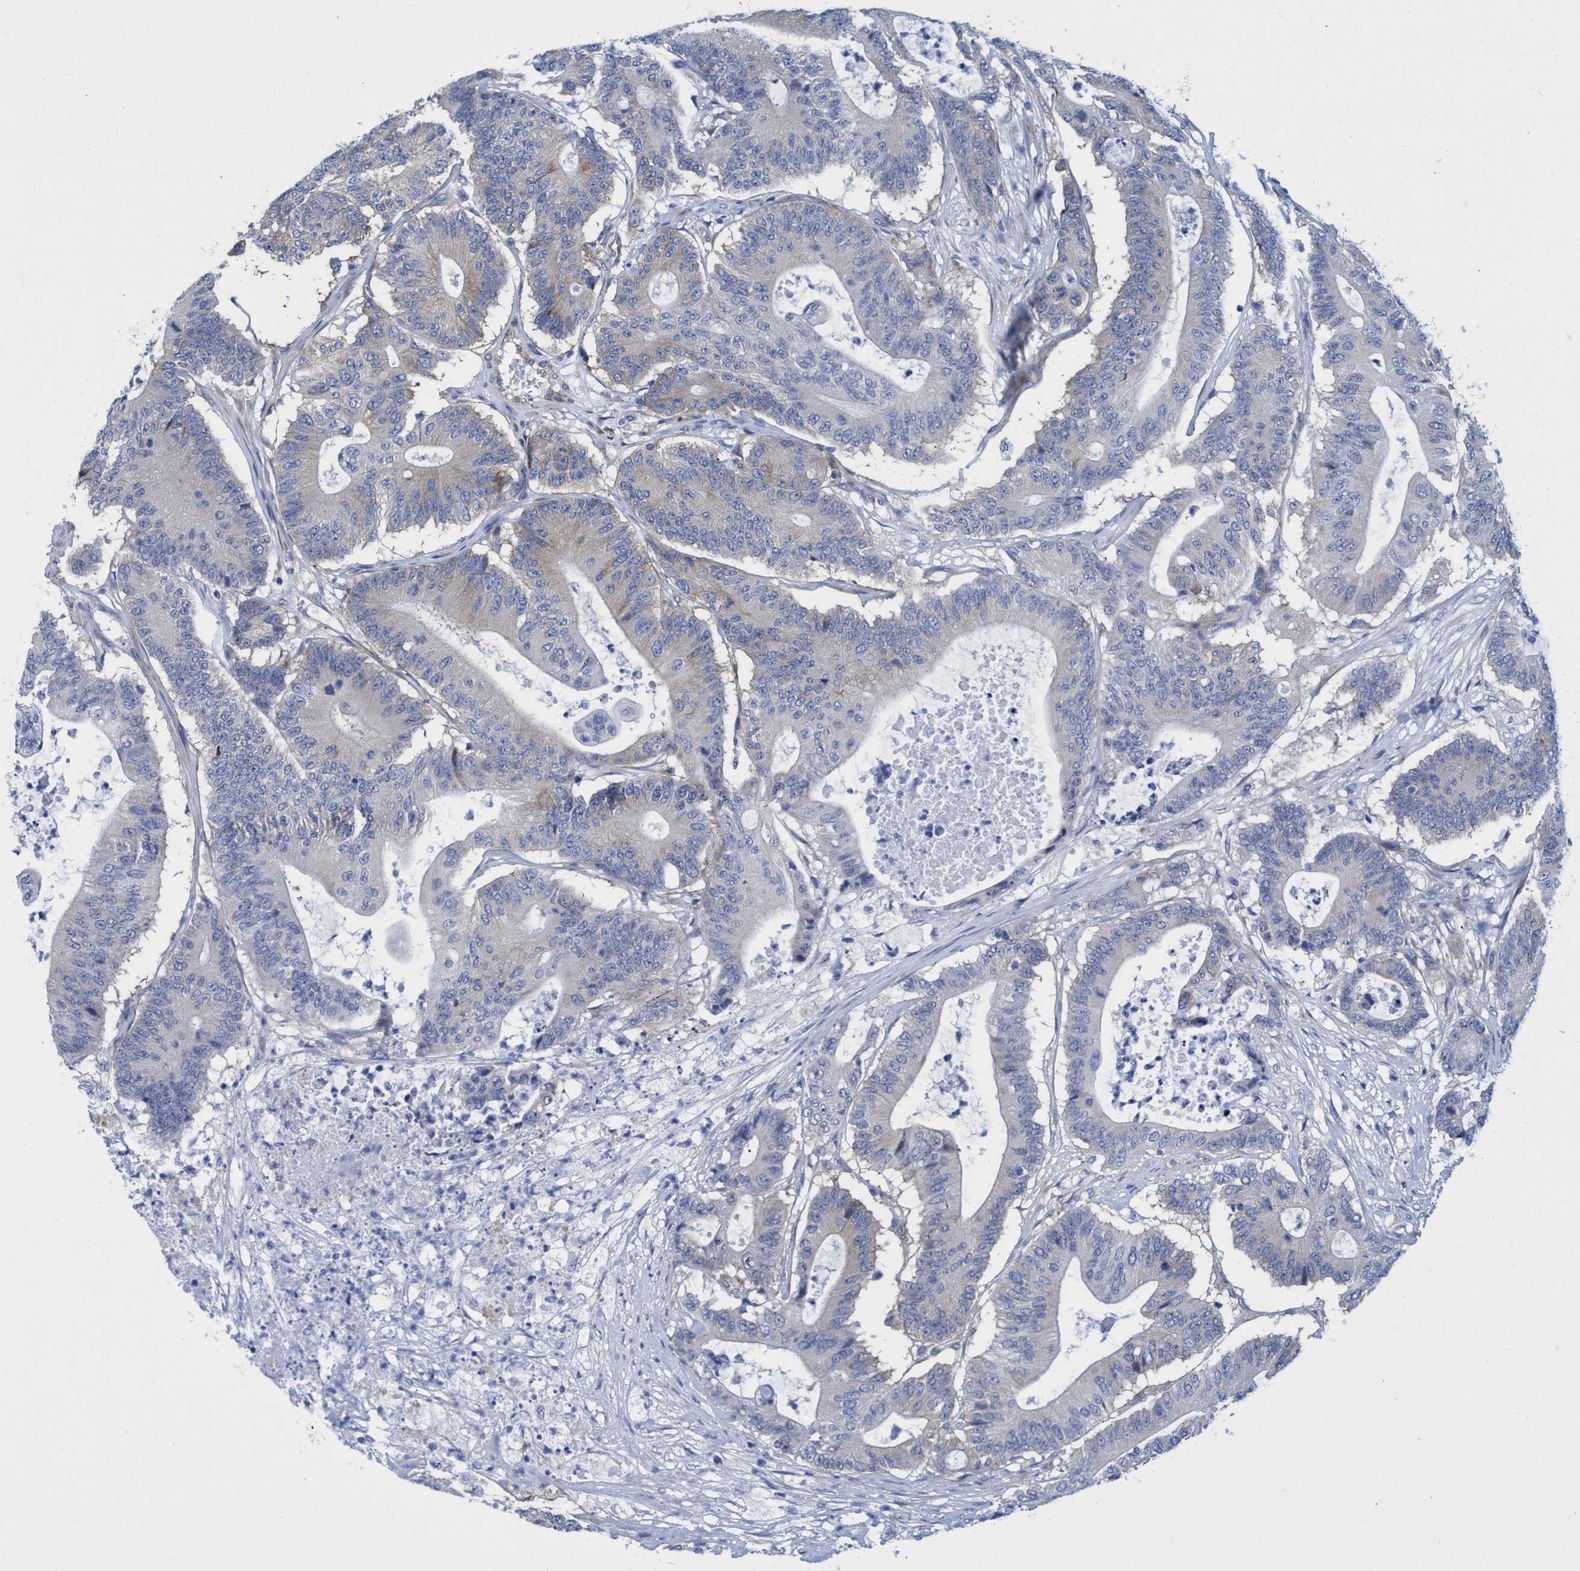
{"staining": {"intensity": "weak", "quantity": "<25%", "location": "cytoplasmic/membranous"}, "tissue": "colorectal cancer", "cell_type": "Tumor cells", "image_type": "cancer", "snomed": [{"axis": "morphology", "description": "Adenocarcinoma, NOS"}, {"axis": "topography", "description": "Colon"}], "caption": "IHC image of colorectal adenocarcinoma stained for a protein (brown), which demonstrates no positivity in tumor cells.", "gene": "R3HCC1", "patient": {"sex": "female", "age": 84}}